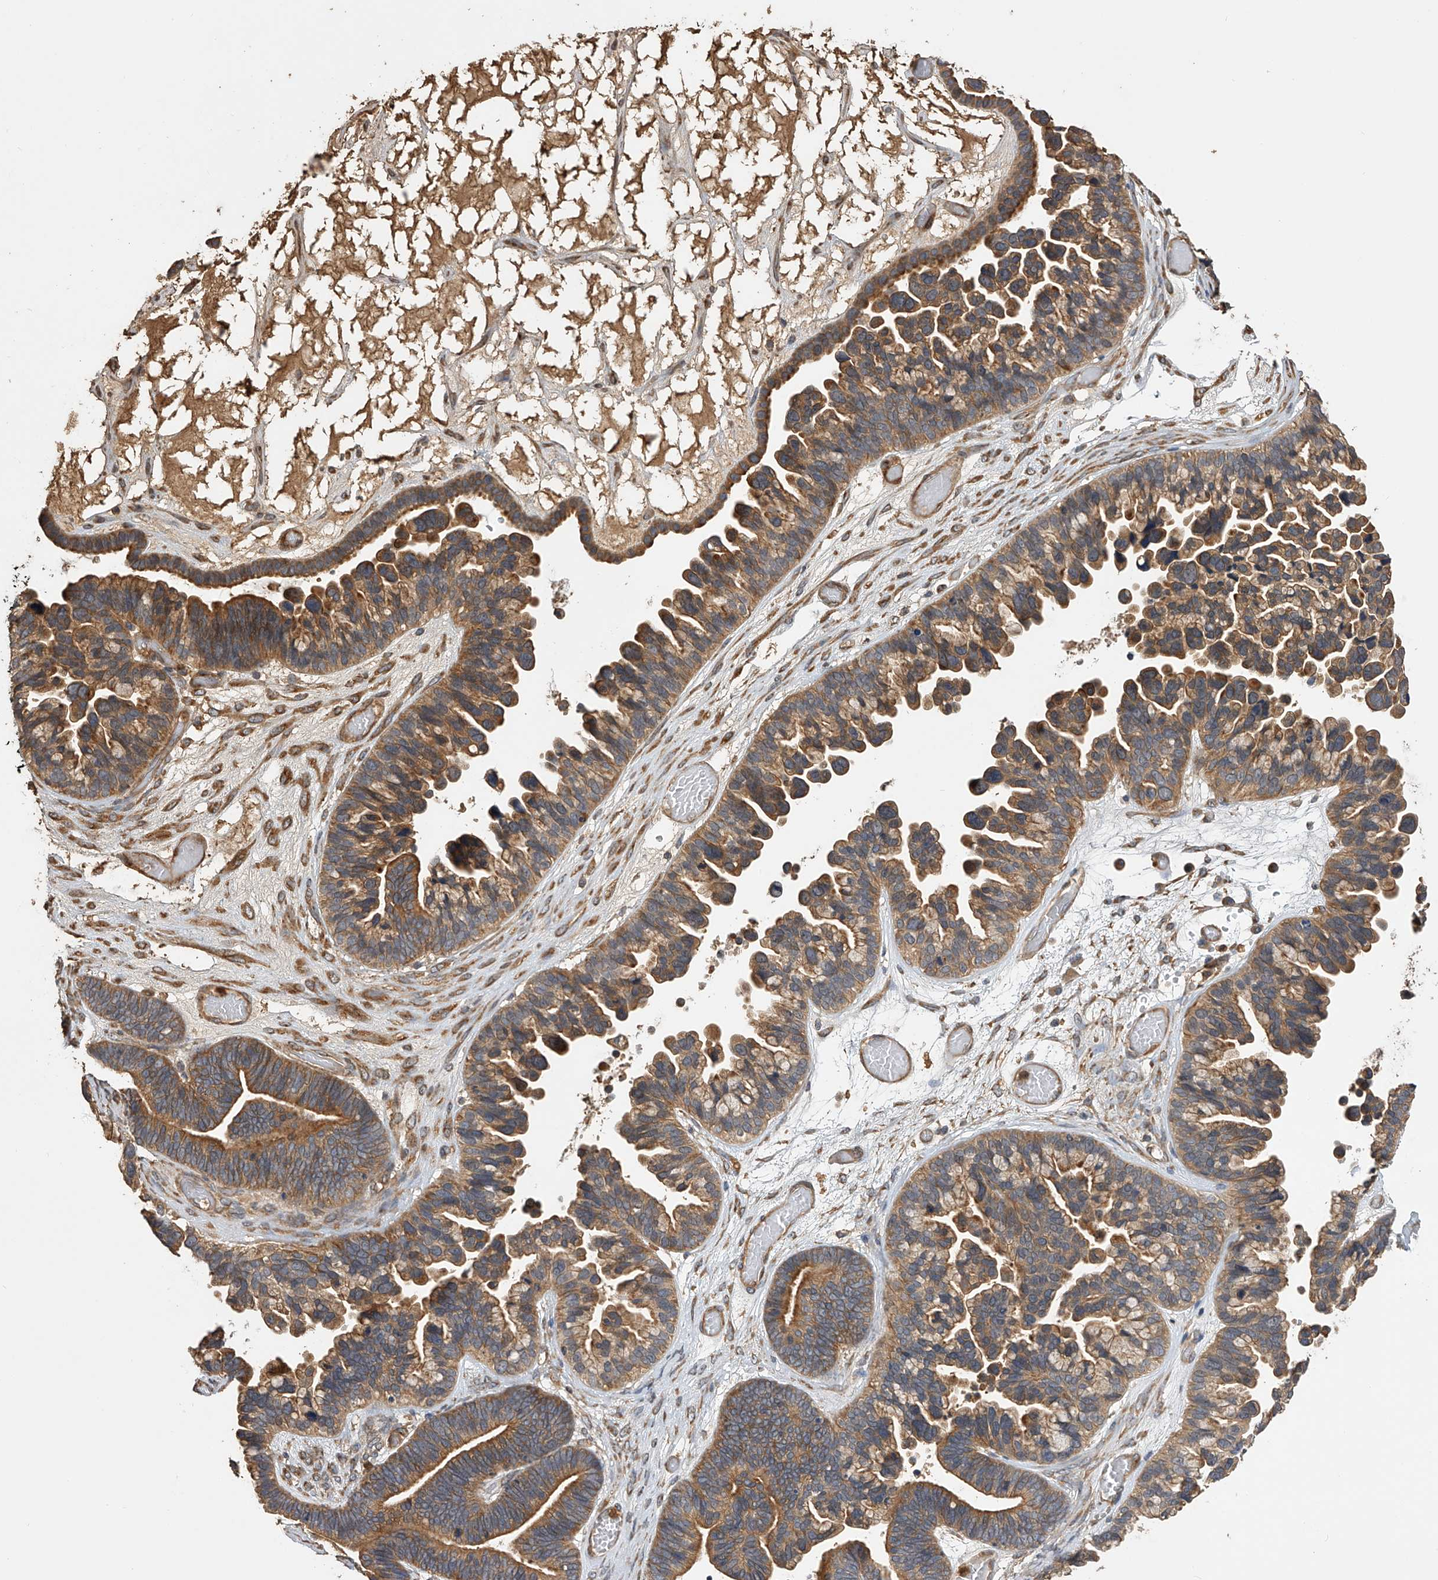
{"staining": {"intensity": "moderate", "quantity": ">75%", "location": "cytoplasmic/membranous"}, "tissue": "ovarian cancer", "cell_type": "Tumor cells", "image_type": "cancer", "snomed": [{"axis": "morphology", "description": "Cystadenocarcinoma, serous, NOS"}, {"axis": "topography", "description": "Ovary"}], "caption": "Immunohistochemical staining of human ovarian serous cystadenocarcinoma shows medium levels of moderate cytoplasmic/membranous staining in about >75% of tumor cells.", "gene": "PTPRA", "patient": {"sex": "female", "age": 56}}